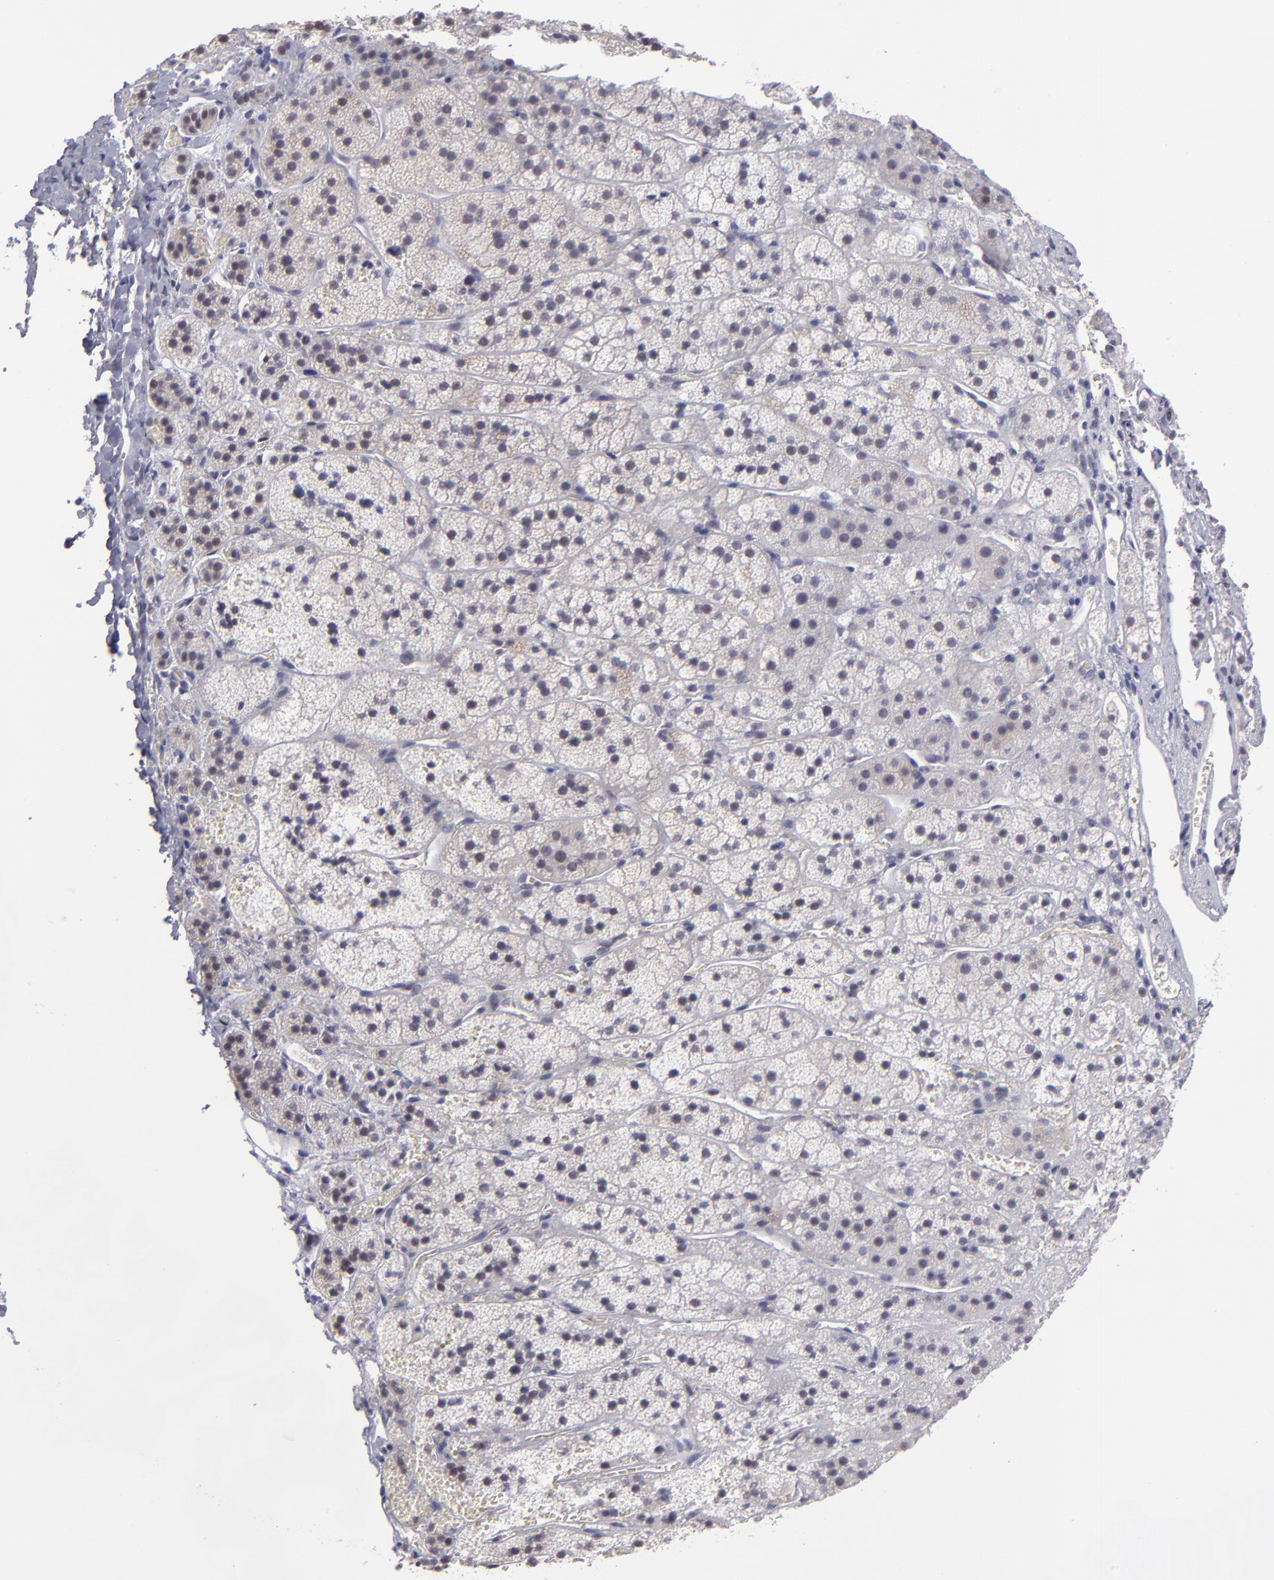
{"staining": {"intensity": "negative", "quantity": "none", "location": "none"}, "tissue": "adrenal gland", "cell_type": "Glandular cells", "image_type": "normal", "snomed": [{"axis": "morphology", "description": "Normal tissue, NOS"}, {"axis": "topography", "description": "Adrenal gland"}], "caption": "Immunohistochemical staining of benign human adrenal gland reveals no significant expression in glandular cells.", "gene": "OTUB2", "patient": {"sex": "female", "age": 44}}